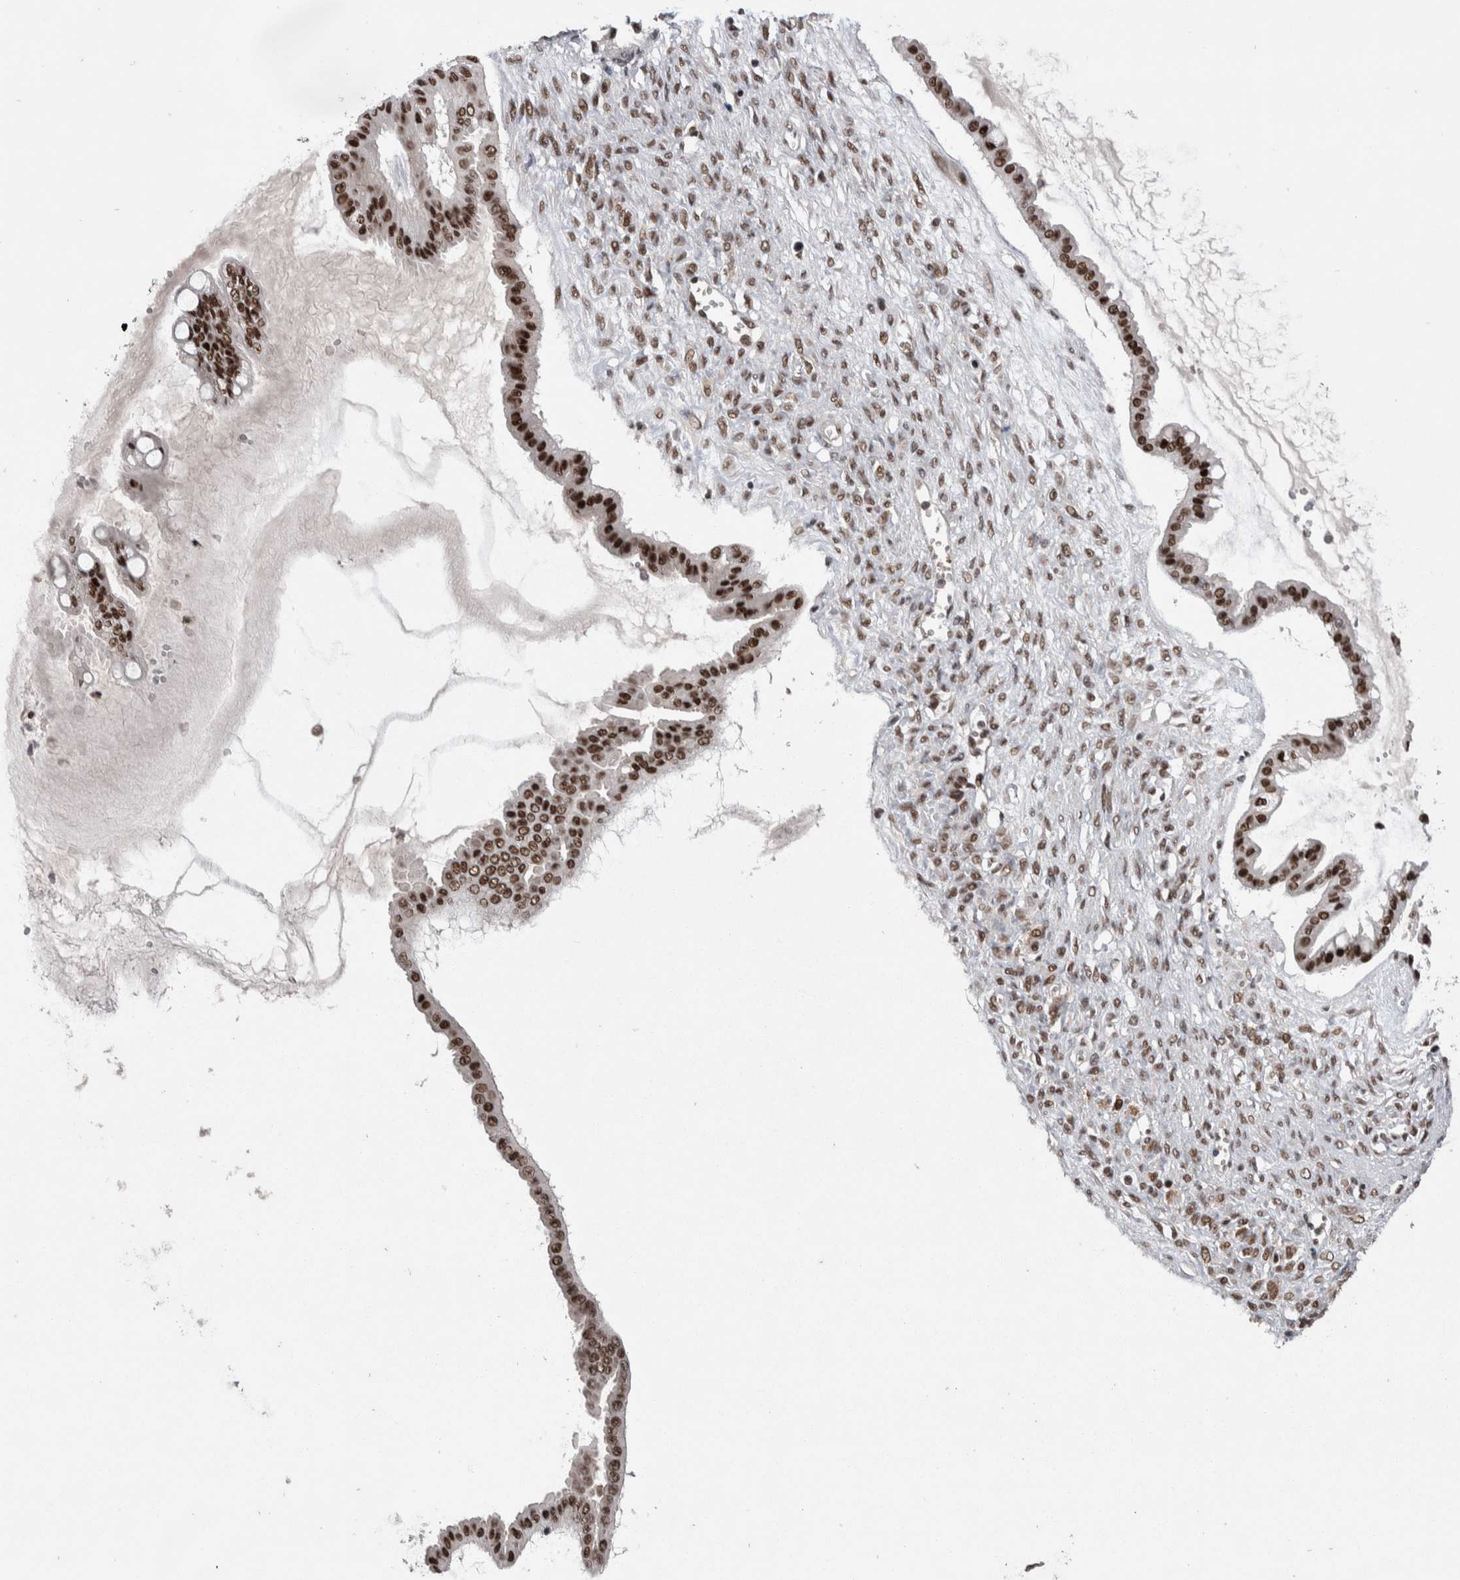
{"staining": {"intensity": "strong", "quantity": ">75%", "location": "nuclear"}, "tissue": "ovarian cancer", "cell_type": "Tumor cells", "image_type": "cancer", "snomed": [{"axis": "morphology", "description": "Cystadenocarcinoma, mucinous, NOS"}, {"axis": "topography", "description": "Ovary"}], "caption": "An immunohistochemistry photomicrograph of tumor tissue is shown. Protein staining in brown shows strong nuclear positivity in ovarian cancer (mucinous cystadenocarcinoma) within tumor cells.", "gene": "DMTF1", "patient": {"sex": "female", "age": 73}}